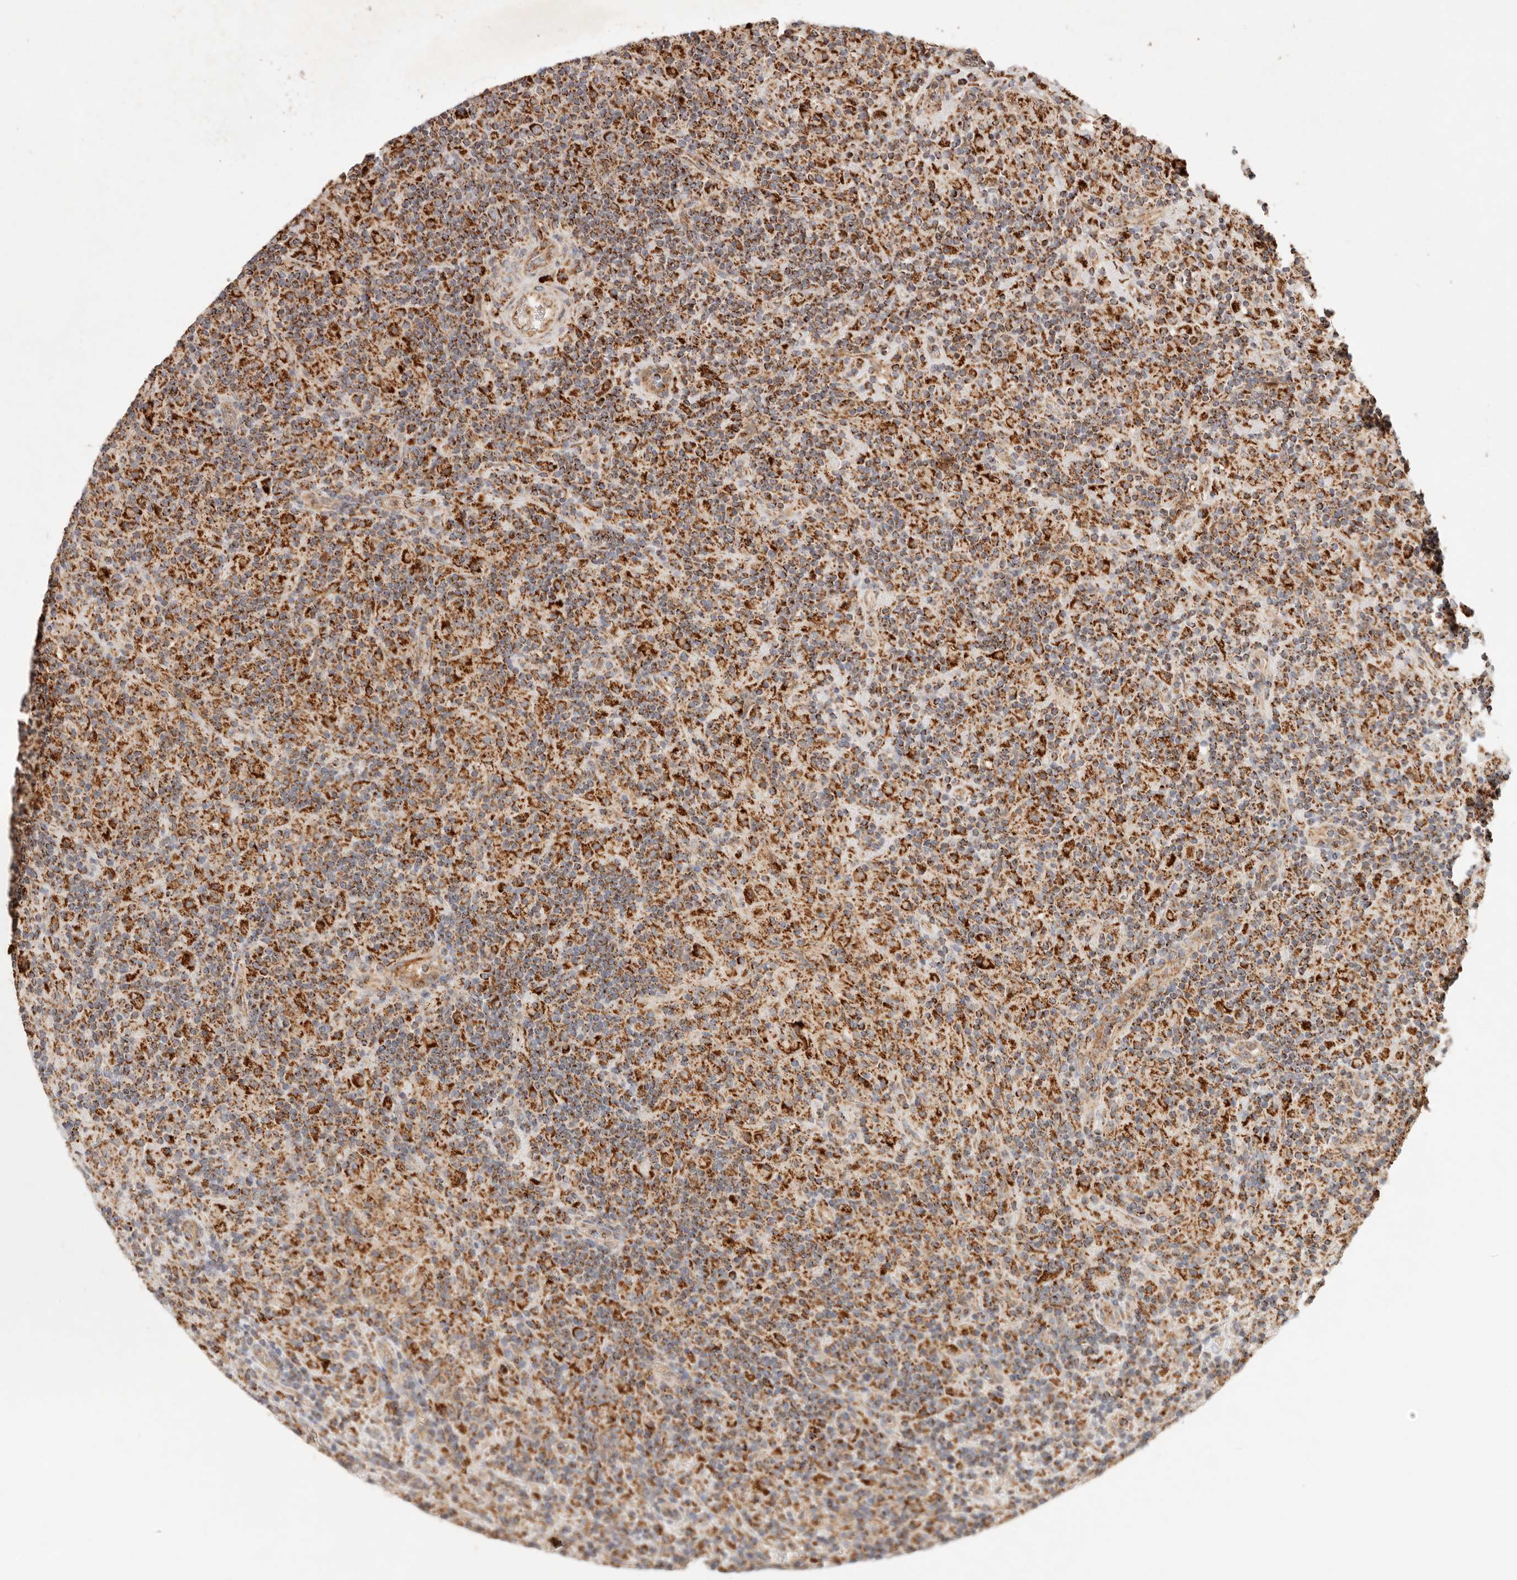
{"staining": {"intensity": "strong", "quantity": ">75%", "location": "cytoplasmic/membranous"}, "tissue": "lymphoma", "cell_type": "Tumor cells", "image_type": "cancer", "snomed": [{"axis": "morphology", "description": "Hodgkin's disease, NOS"}, {"axis": "topography", "description": "Lymph node"}], "caption": "Lymphoma was stained to show a protein in brown. There is high levels of strong cytoplasmic/membranous positivity in approximately >75% of tumor cells. (brown staining indicates protein expression, while blue staining denotes nuclei).", "gene": "ARHGEF10L", "patient": {"sex": "male", "age": 70}}